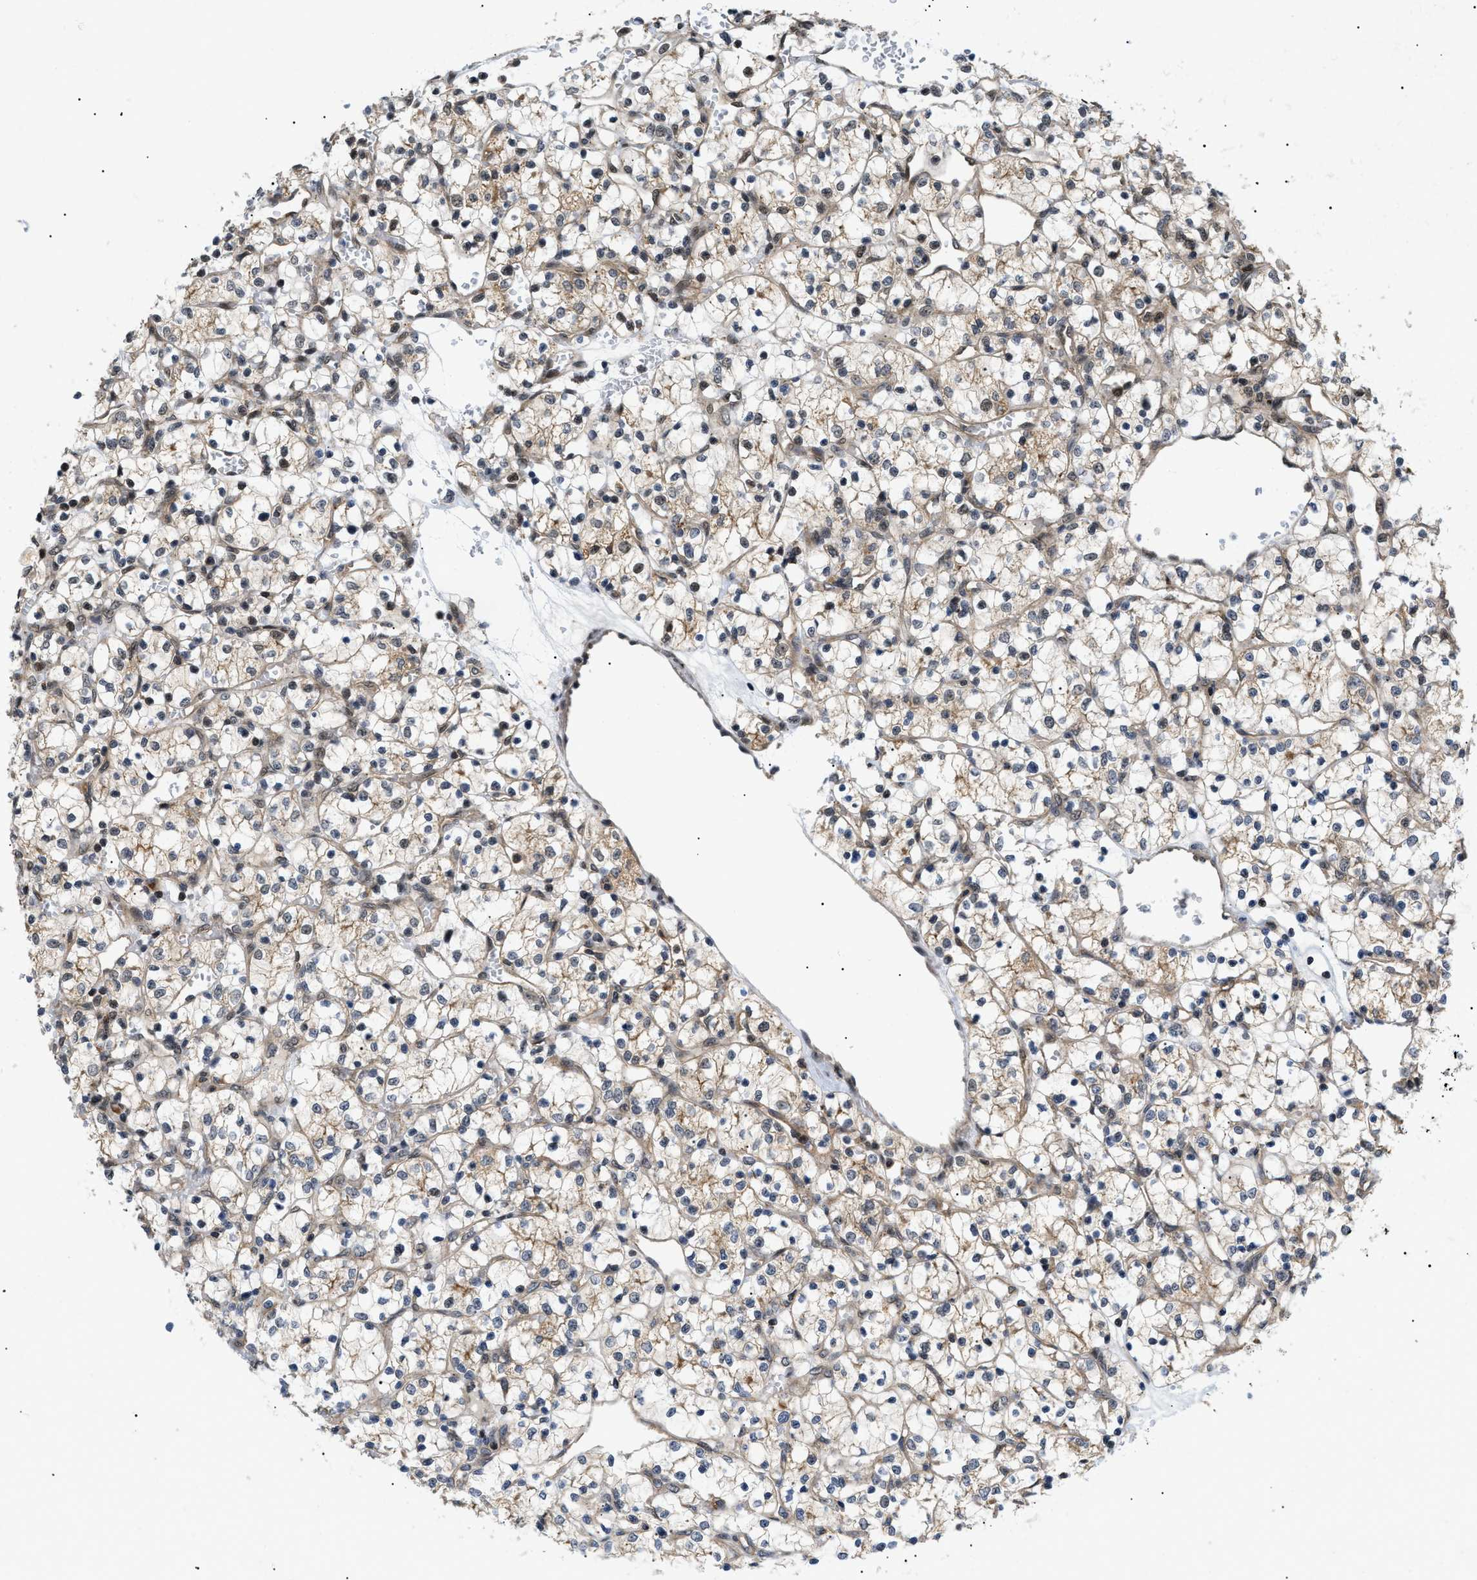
{"staining": {"intensity": "weak", "quantity": ">75%", "location": "cytoplasmic/membranous"}, "tissue": "renal cancer", "cell_type": "Tumor cells", "image_type": "cancer", "snomed": [{"axis": "morphology", "description": "Adenocarcinoma, NOS"}, {"axis": "topography", "description": "Kidney"}], "caption": "The photomicrograph exhibits a brown stain indicating the presence of a protein in the cytoplasmic/membranous of tumor cells in renal adenocarcinoma. (DAB IHC, brown staining for protein, blue staining for nuclei).", "gene": "ZBTB11", "patient": {"sex": "female", "age": 69}}